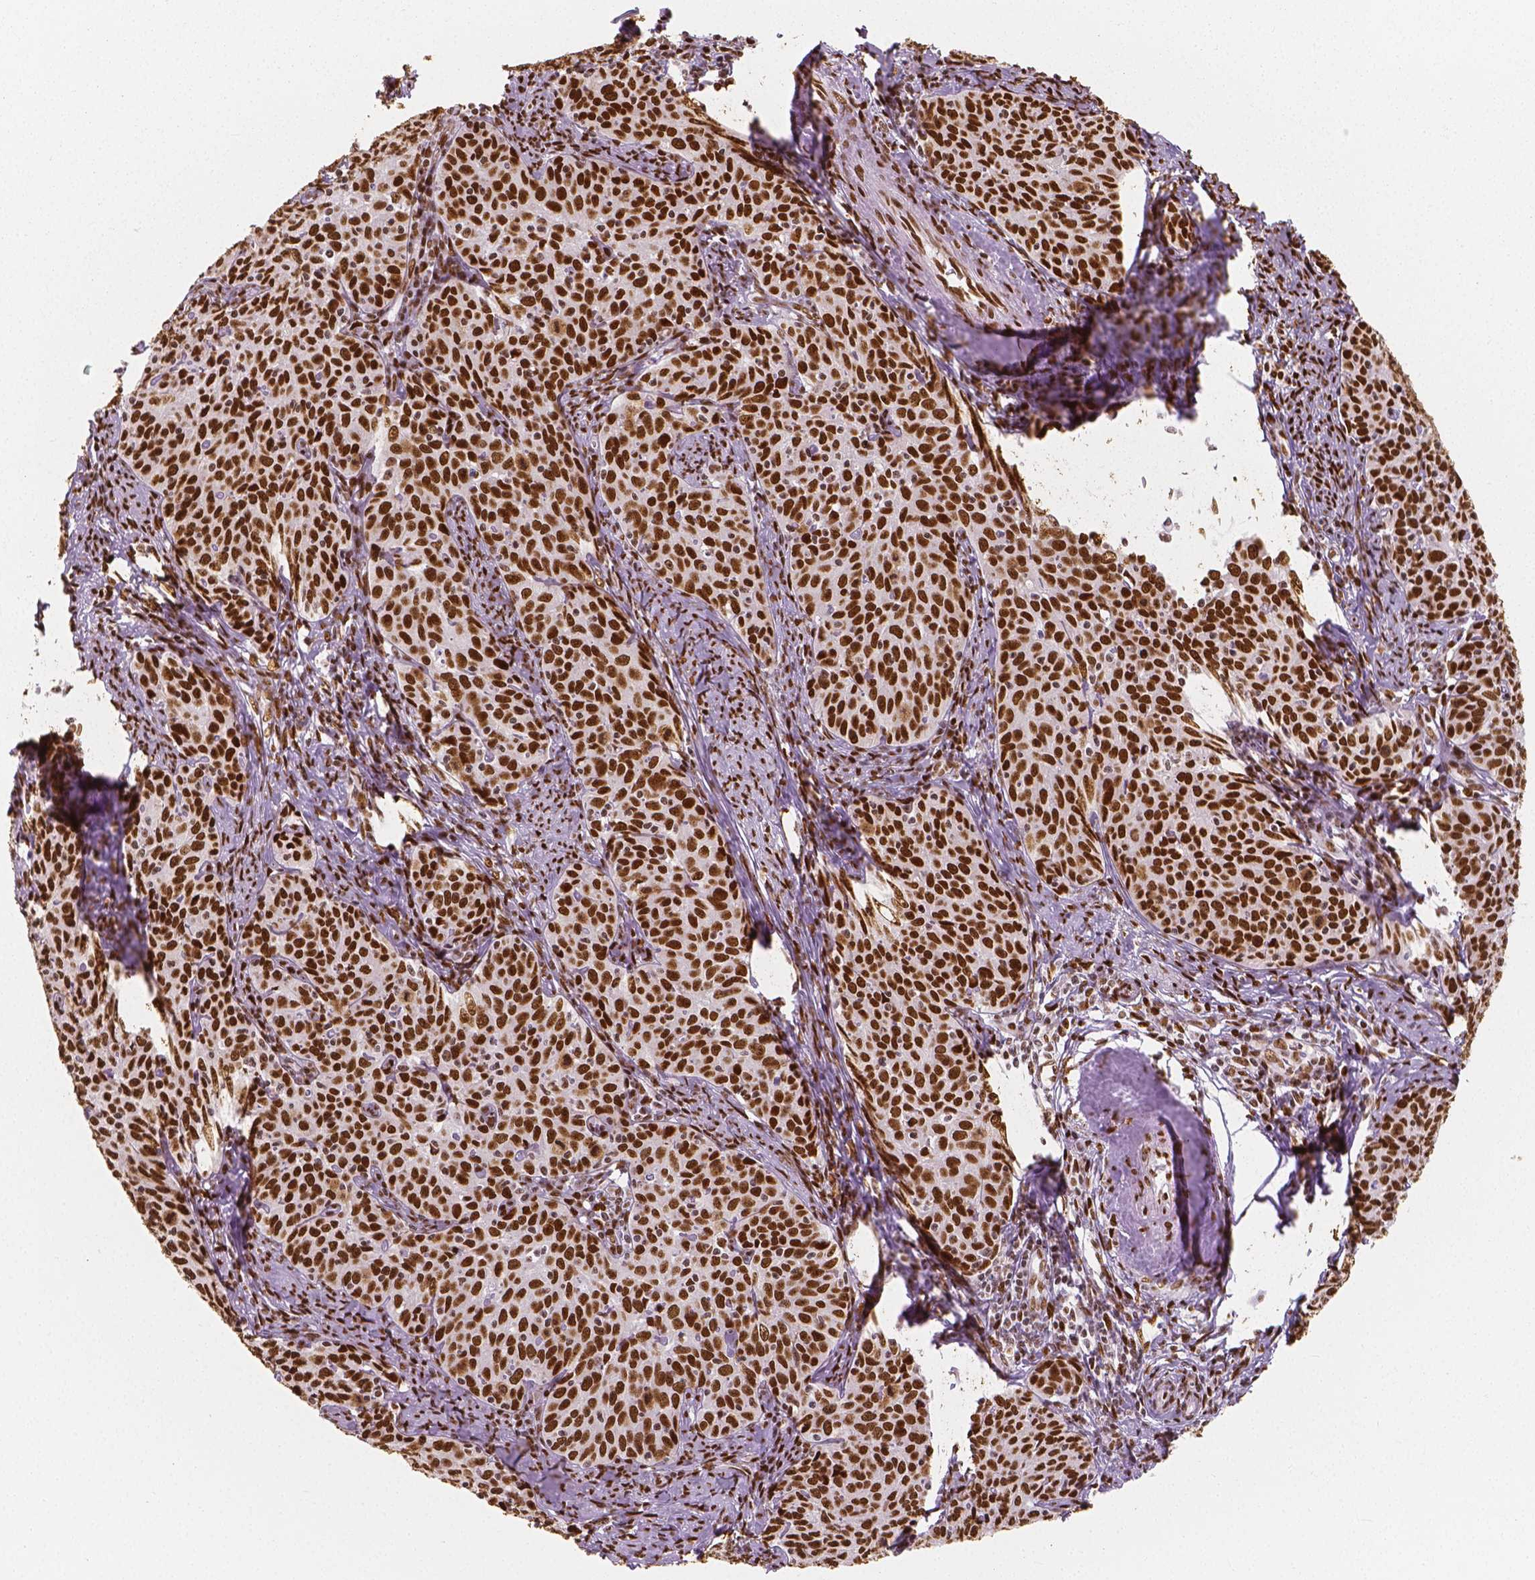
{"staining": {"intensity": "strong", "quantity": ">75%", "location": "nuclear"}, "tissue": "cervical cancer", "cell_type": "Tumor cells", "image_type": "cancer", "snomed": [{"axis": "morphology", "description": "Squamous cell carcinoma, NOS"}, {"axis": "topography", "description": "Cervix"}], "caption": "The micrograph displays staining of cervical cancer, revealing strong nuclear protein positivity (brown color) within tumor cells. (brown staining indicates protein expression, while blue staining denotes nuclei).", "gene": "NUCKS1", "patient": {"sex": "female", "age": 62}}